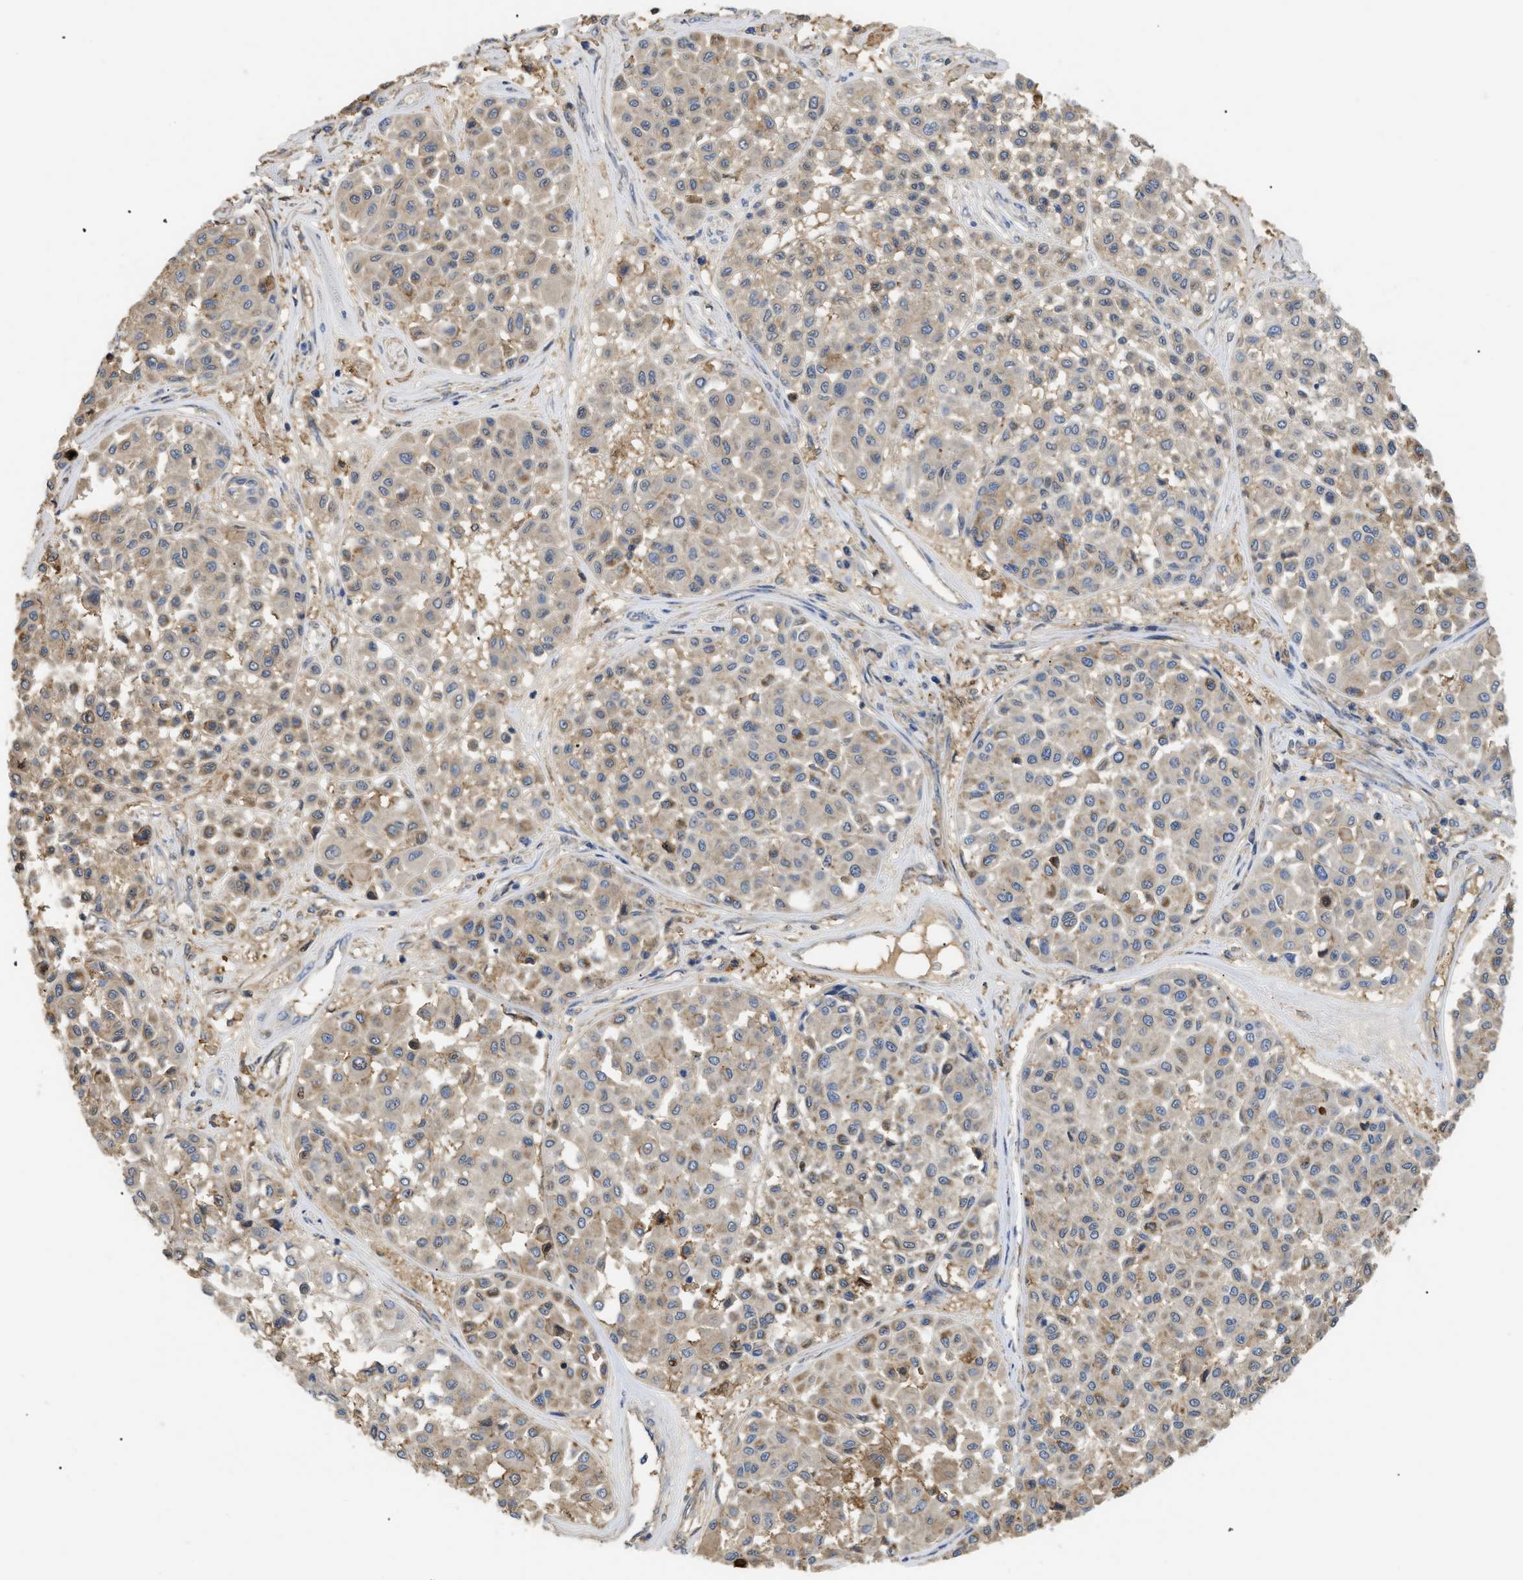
{"staining": {"intensity": "weak", "quantity": "25%-75%", "location": "cytoplasmic/membranous"}, "tissue": "melanoma", "cell_type": "Tumor cells", "image_type": "cancer", "snomed": [{"axis": "morphology", "description": "Malignant melanoma, Metastatic site"}, {"axis": "topography", "description": "Soft tissue"}], "caption": "Brown immunohistochemical staining in malignant melanoma (metastatic site) shows weak cytoplasmic/membranous staining in approximately 25%-75% of tumor cells.", "gene": "ANXA4", "patient": {"sex": "male", "age": 41}}